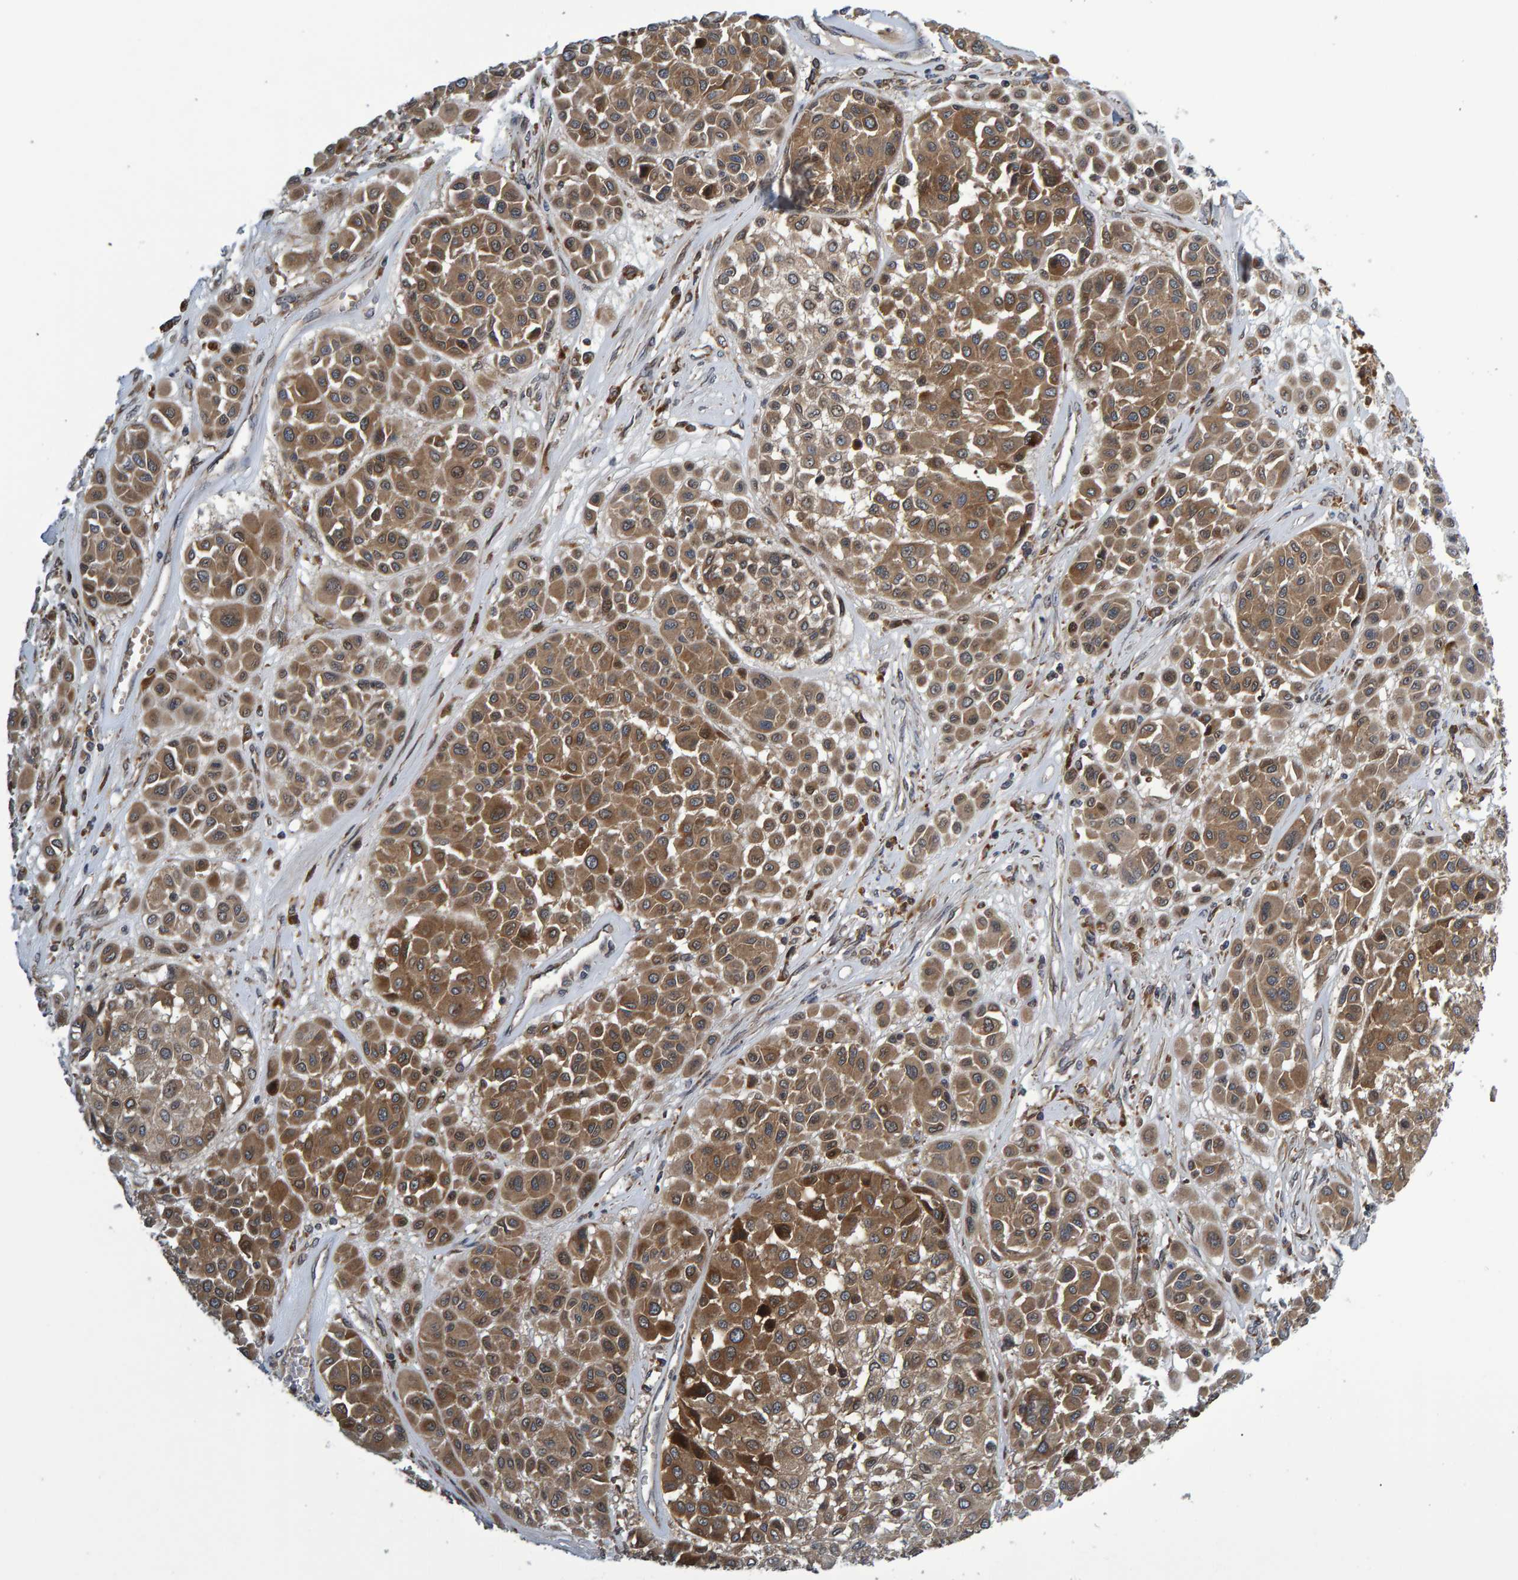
{"staining": {"intensity": "moderate", "quantity": ">75%", "location": "cytoplasmic/membranous"}, "tissue": "melanoma", "cell_type": "Tumor cells", "image_type": "cancer", "snomed": [{"axis": "morphology", "description": "Malignant melanoma, Metastatic site"}, {"axis": "topography", "description": "Soft tissue"}], "caption": "Brown immunohistochemical staining in malignant melanoma (metastatic site) displays moderate cytoplasmic/membranous positivity in about >75% of tumor cells.", "gene": "ATP6V1H", "patient": {"sex": "male", "age": 41}}